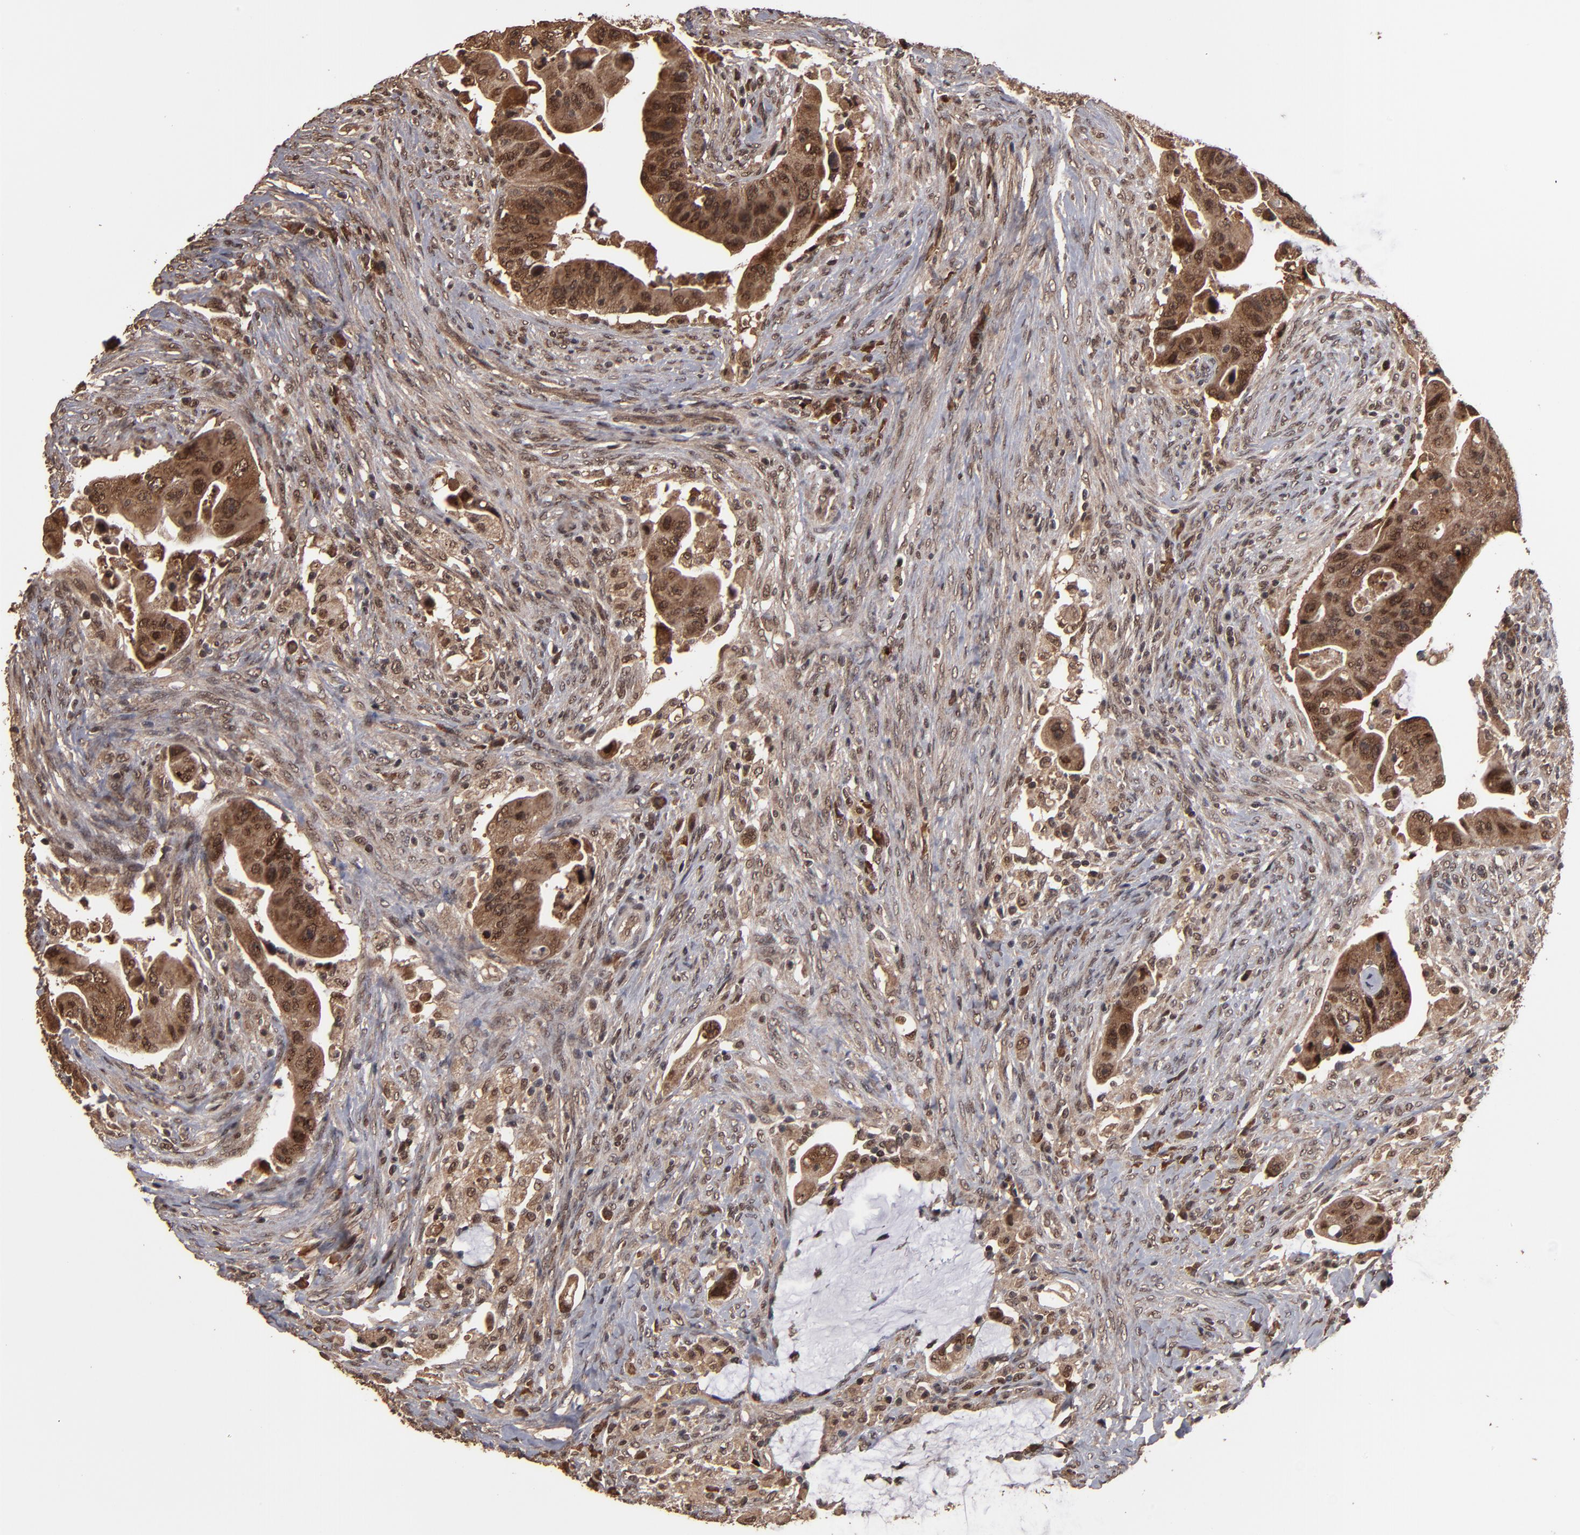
{"staining": {"intensity": "strong", "quantity": ">75%", "location": "cytoplasmic/membranous,nuclear"}, "tissue": "colorectal cancer", "cell_type": "Tumor cells", "image_type": "cancer", "snomed": [{"axis": "morphology", "description": "Adenocarcinoma, NOS"}, {"axis": "topography", "description": "Rectum"}], "caption": "Colorectal adenocarcinoma tissue exhibits strong cytoplasmic/membranous and nuclear positivity in approximately >75% of tumor cells", "gene": "NXF2B", "patient": {"sex": "female", "age": 71}}